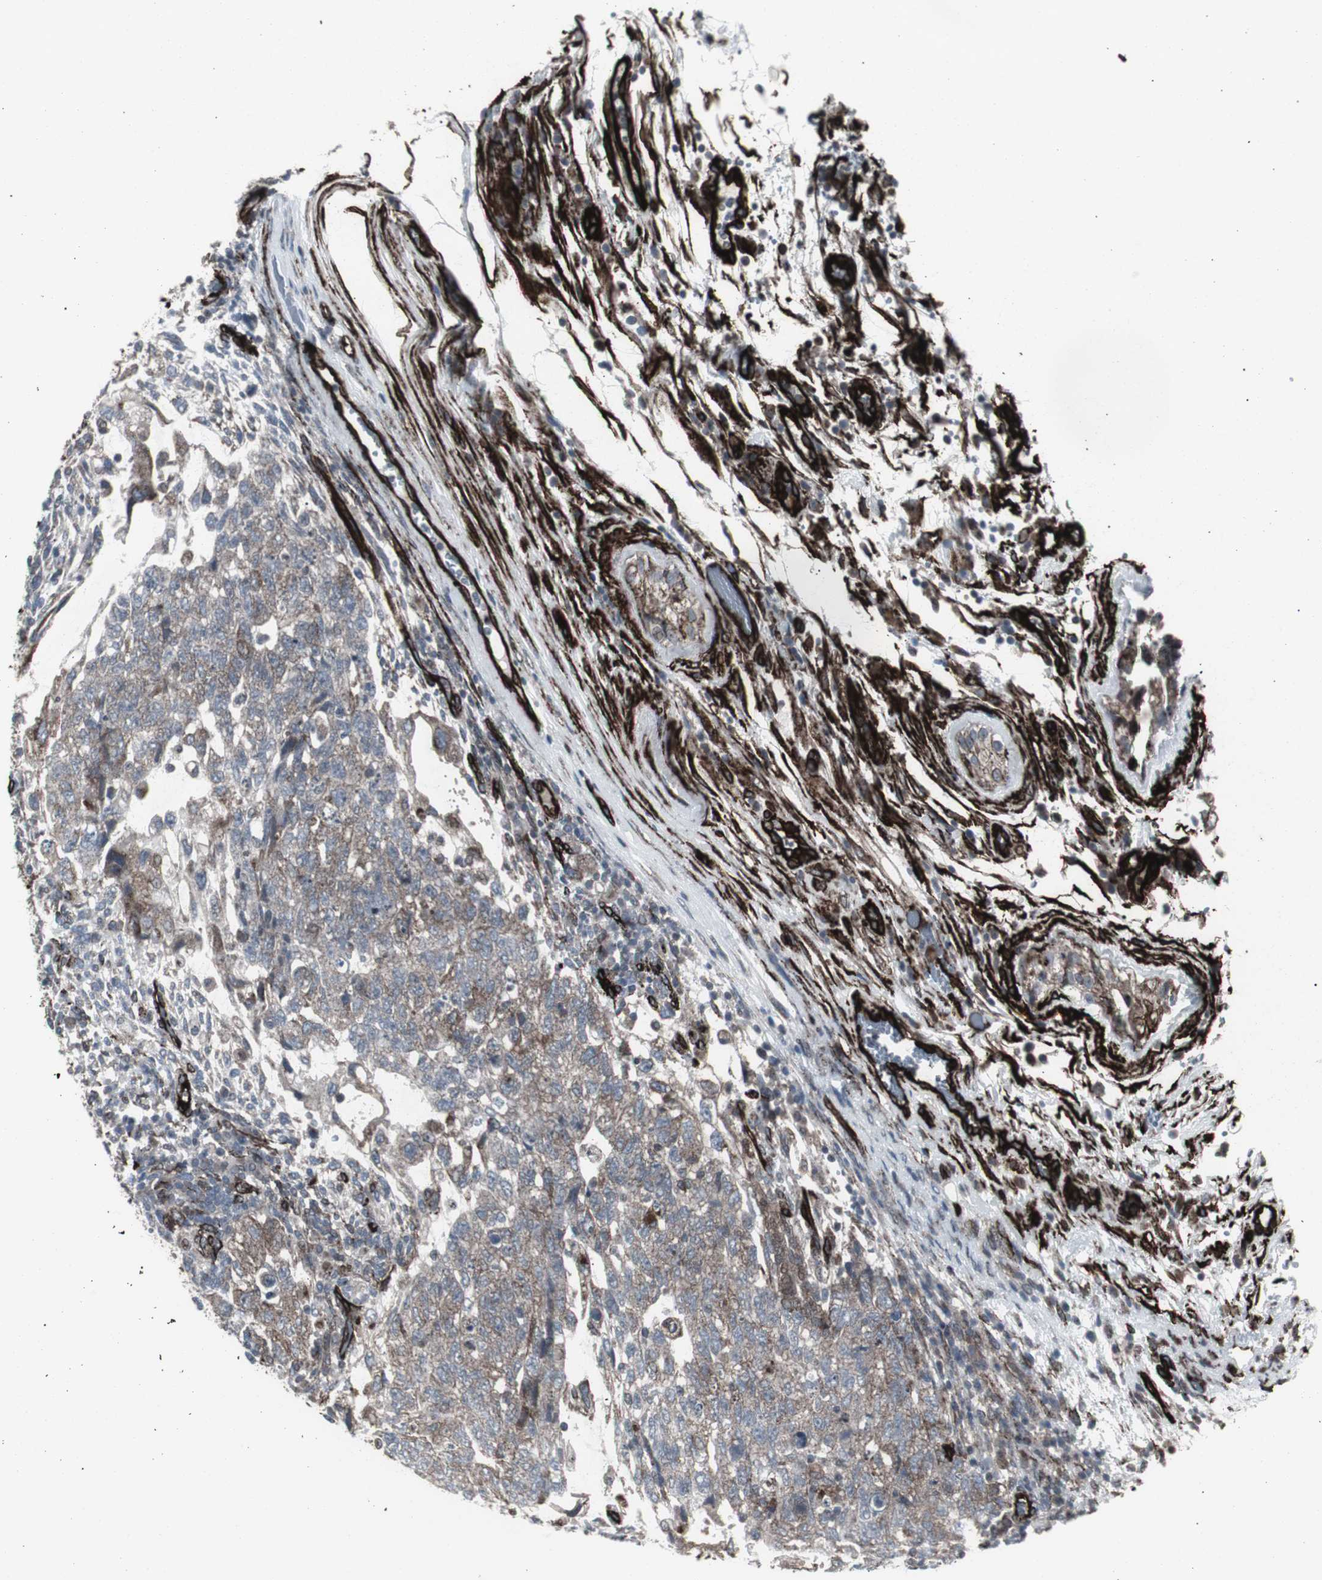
{"staining": {"intensity": "weak", "quantity": "25%-75%", "location": "cytoplasmic/membranous"}, "tissue": "testis cancer", "cell_type": "Tumor cells", "image_type": "cancer", "snomed": [{"axis": "morphology", "description": "Normal tissue, NOS"}, {"axis": "morphology", "description": "Carcinoma, Embryonal, NOS"}, {"axis": "topography", "description": "Testis"}], "caption": "Immunohistochemical staining of testis embryonal carcinoma shows weak cytoplasmic/membranous protein expression in approximately 25%-75% of tumor cells. (Stains: DAB (3,3'-diaminobenzidine) in brown, nuclei in blue, Microscopy: brightfield microscopy at high magnification).", "gene": "PDGFA", "patient": {"sex": "male", "age": 36}}